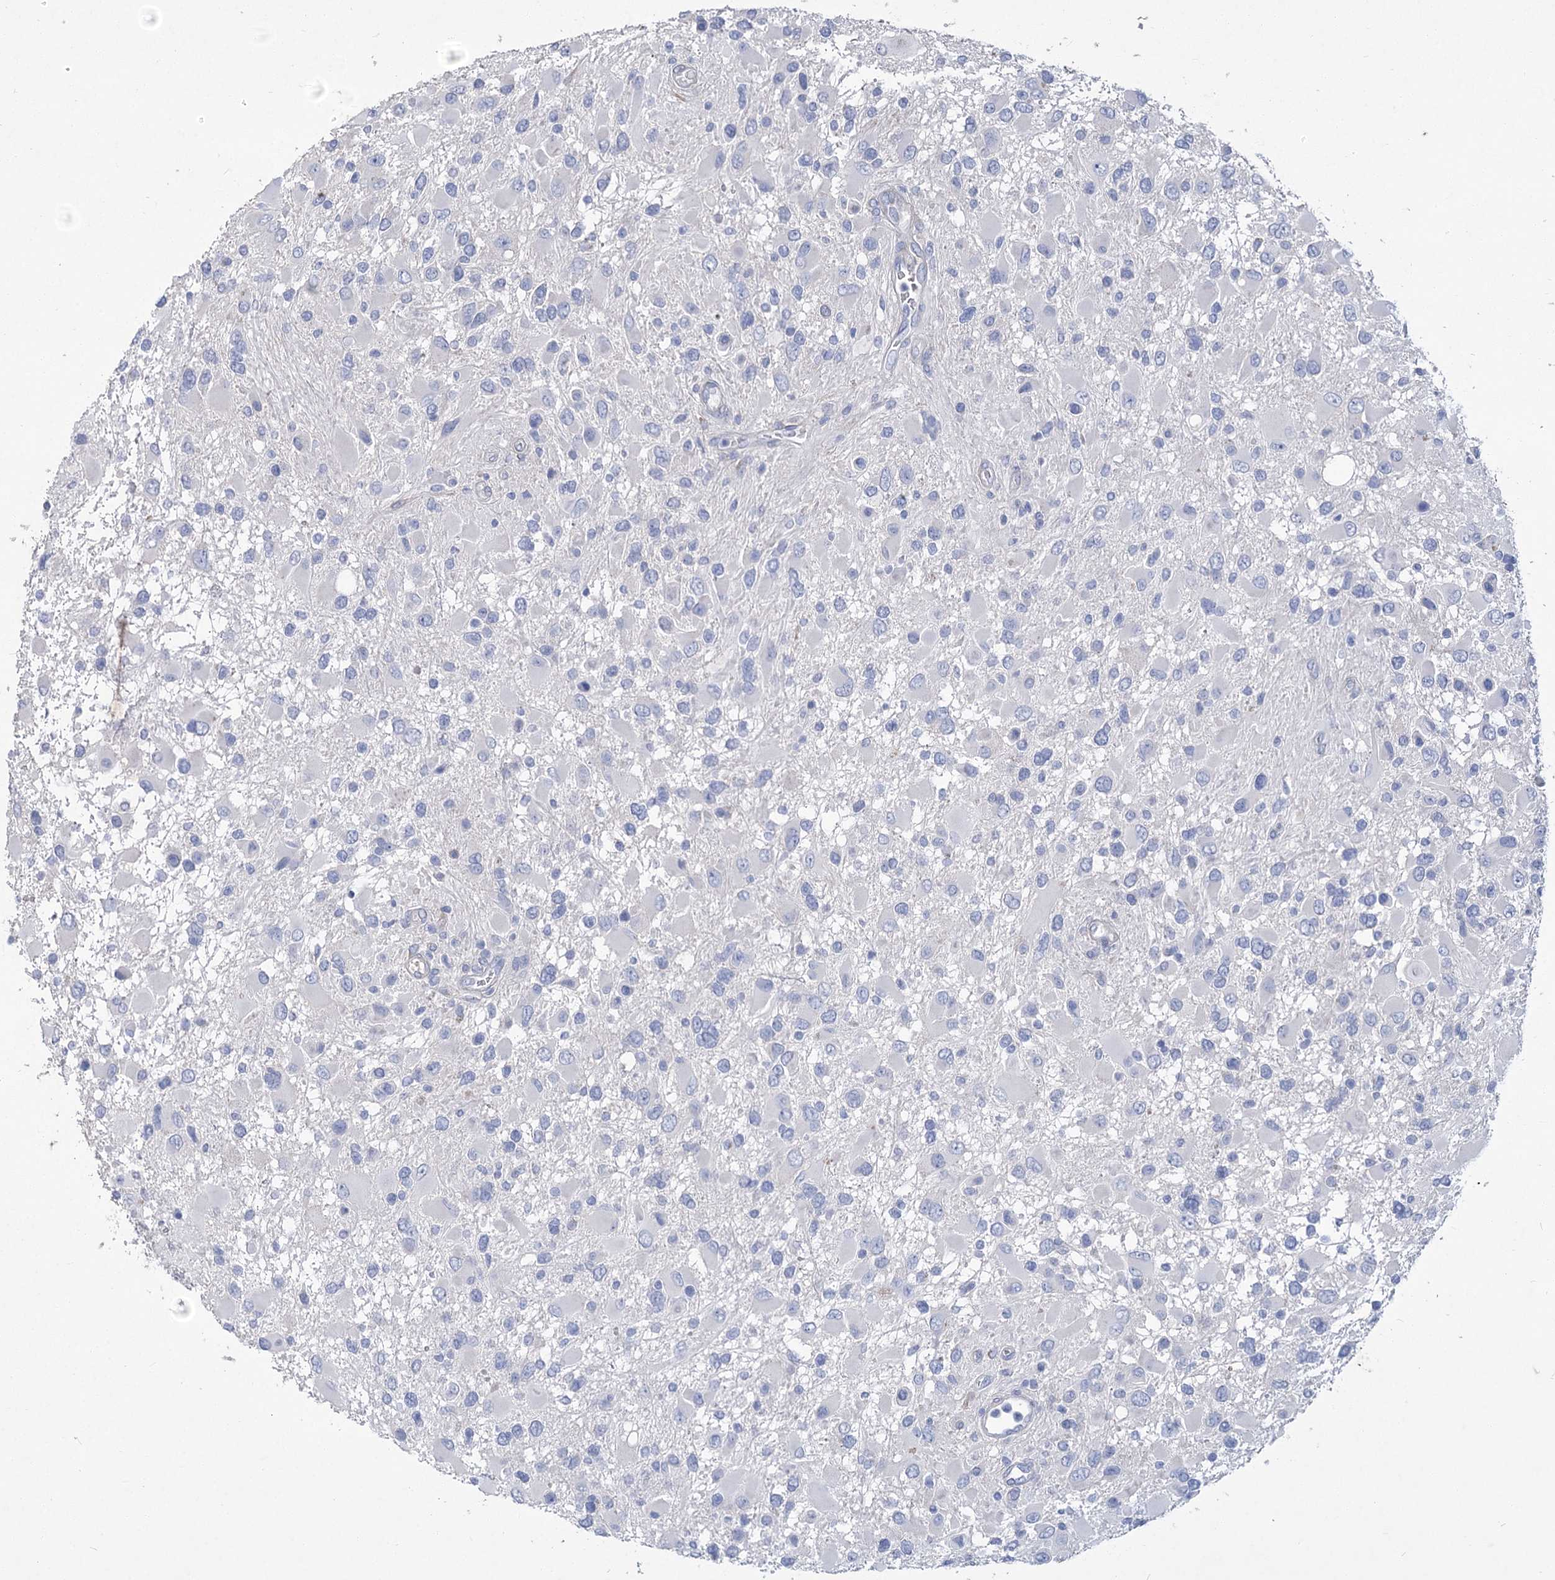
{"staining": {"intensity": "negative", "quantity": "none", "location": "none"}, "tissue": "glioma", "cell_type": "Tumor cells", "image_type": "cancer", "snomed": [{"axis": "morphology", "description": "Glioma, malignant, High grade"}, {"axis": "topography", "description": "Brain"}], "caption": "This is an immunohistochemistry micrograph of glioma. There is no staining in tumor cells.", "gene": "SLC9A3", "patient": {"sex": "male", "age": 53}}